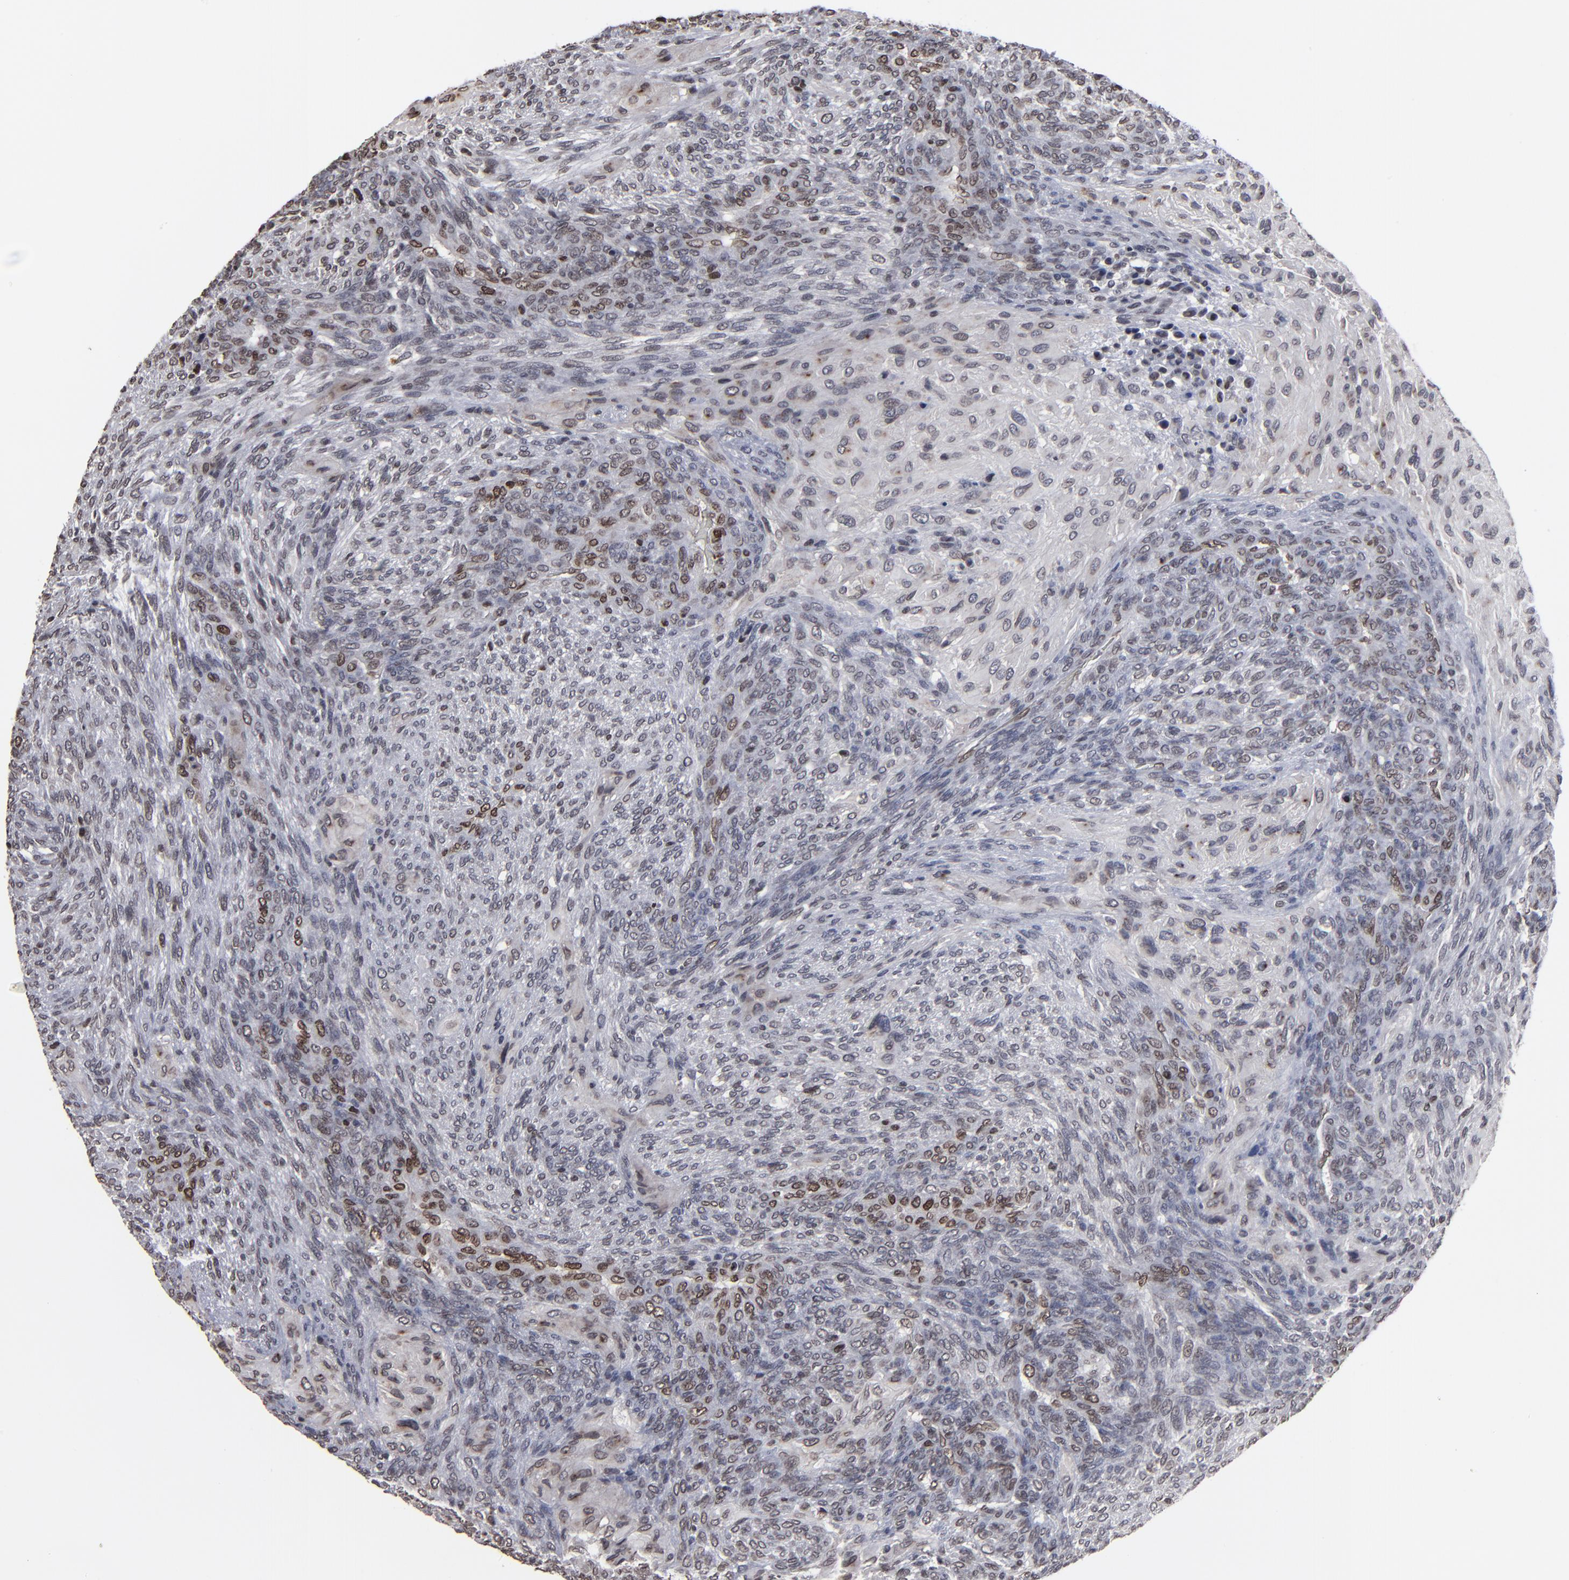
{"staining": {"intensity": "moderate", "quantity": "<25%", "location": "nuclear"}, "tissue": "glioma", "cell_type": "Tumor cells", "image_type": "cancer", "snomed": [{"axis": "morphology", "description": "Glioma, malignant, High grade"}, {"axis": "topography", "description": "Cerebral cortex"}], "caption": "Glioma stained with DAB (3,3'-diaminobenzidine) immunohistochemistry (IHC) displays low levels of moderate nuclear expression in about <25% of tumor cells. (IHC, brightfield microscopy, high magnification).", "gene": "BAZ1A", "patient": {"sex": "female", "age": 55}}